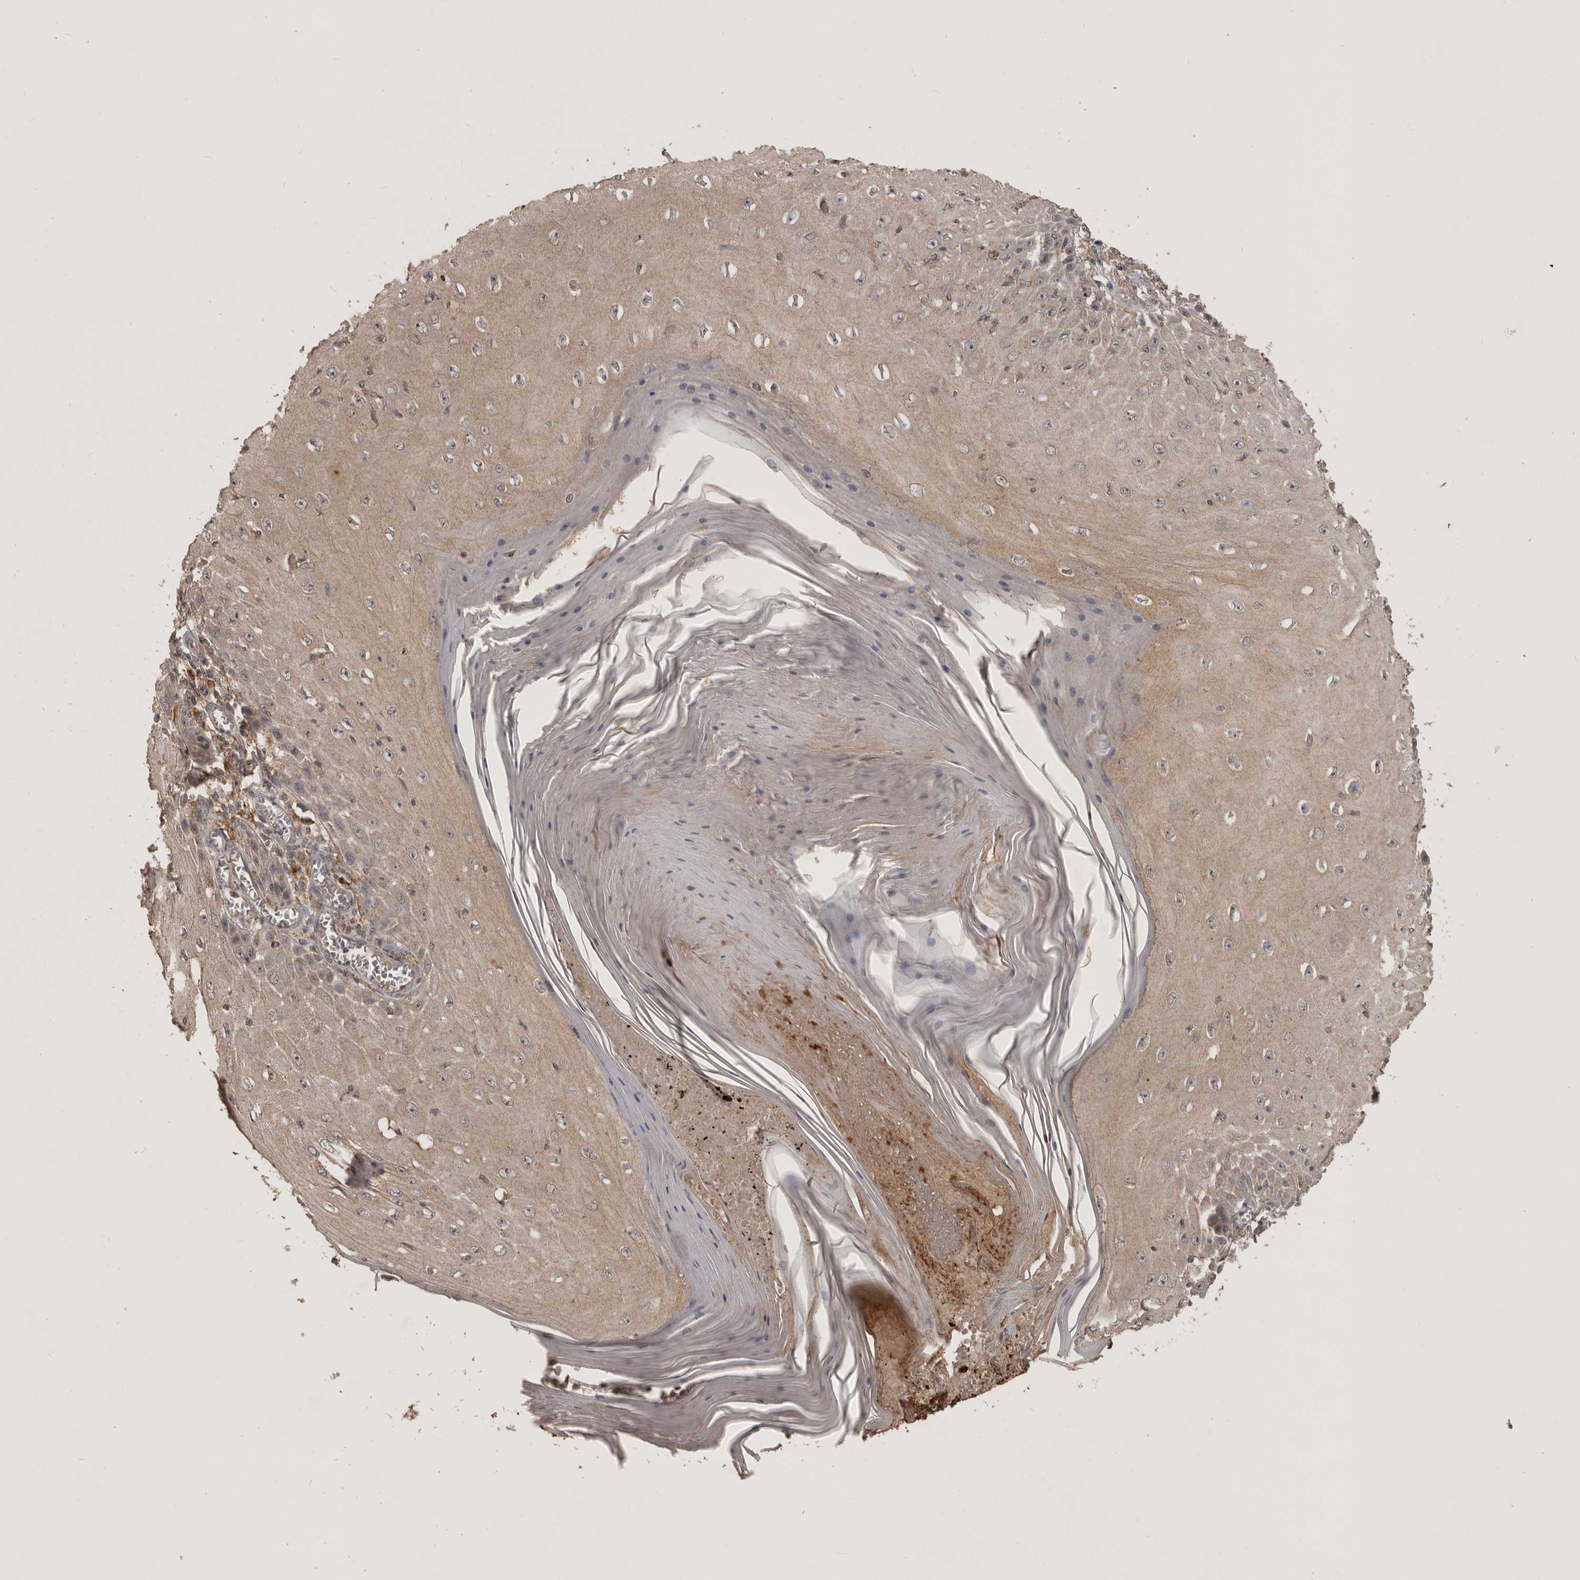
{"staining": {"intensity": "weak", "quantity": ">75%", "location": "cytoplasmic/membranous"}, "tissue": "skin cancer", "cell_type": "Tumor cells", "image_type": "cancer", "snomed": [{"axis": "morphology", "description": "Squamous cell carcinoma, NOS"}, {"axis": "topography", "description": "Skin"}], "caption": "Skin squamous cell carcinoma stained with DAB IHC demonstrates low levels of weak cytoplasmic/membranous staining in about >75% of tumor cells.", "gene": "ADAMTS4", "patient": {"sex": "female", "age": 73}}